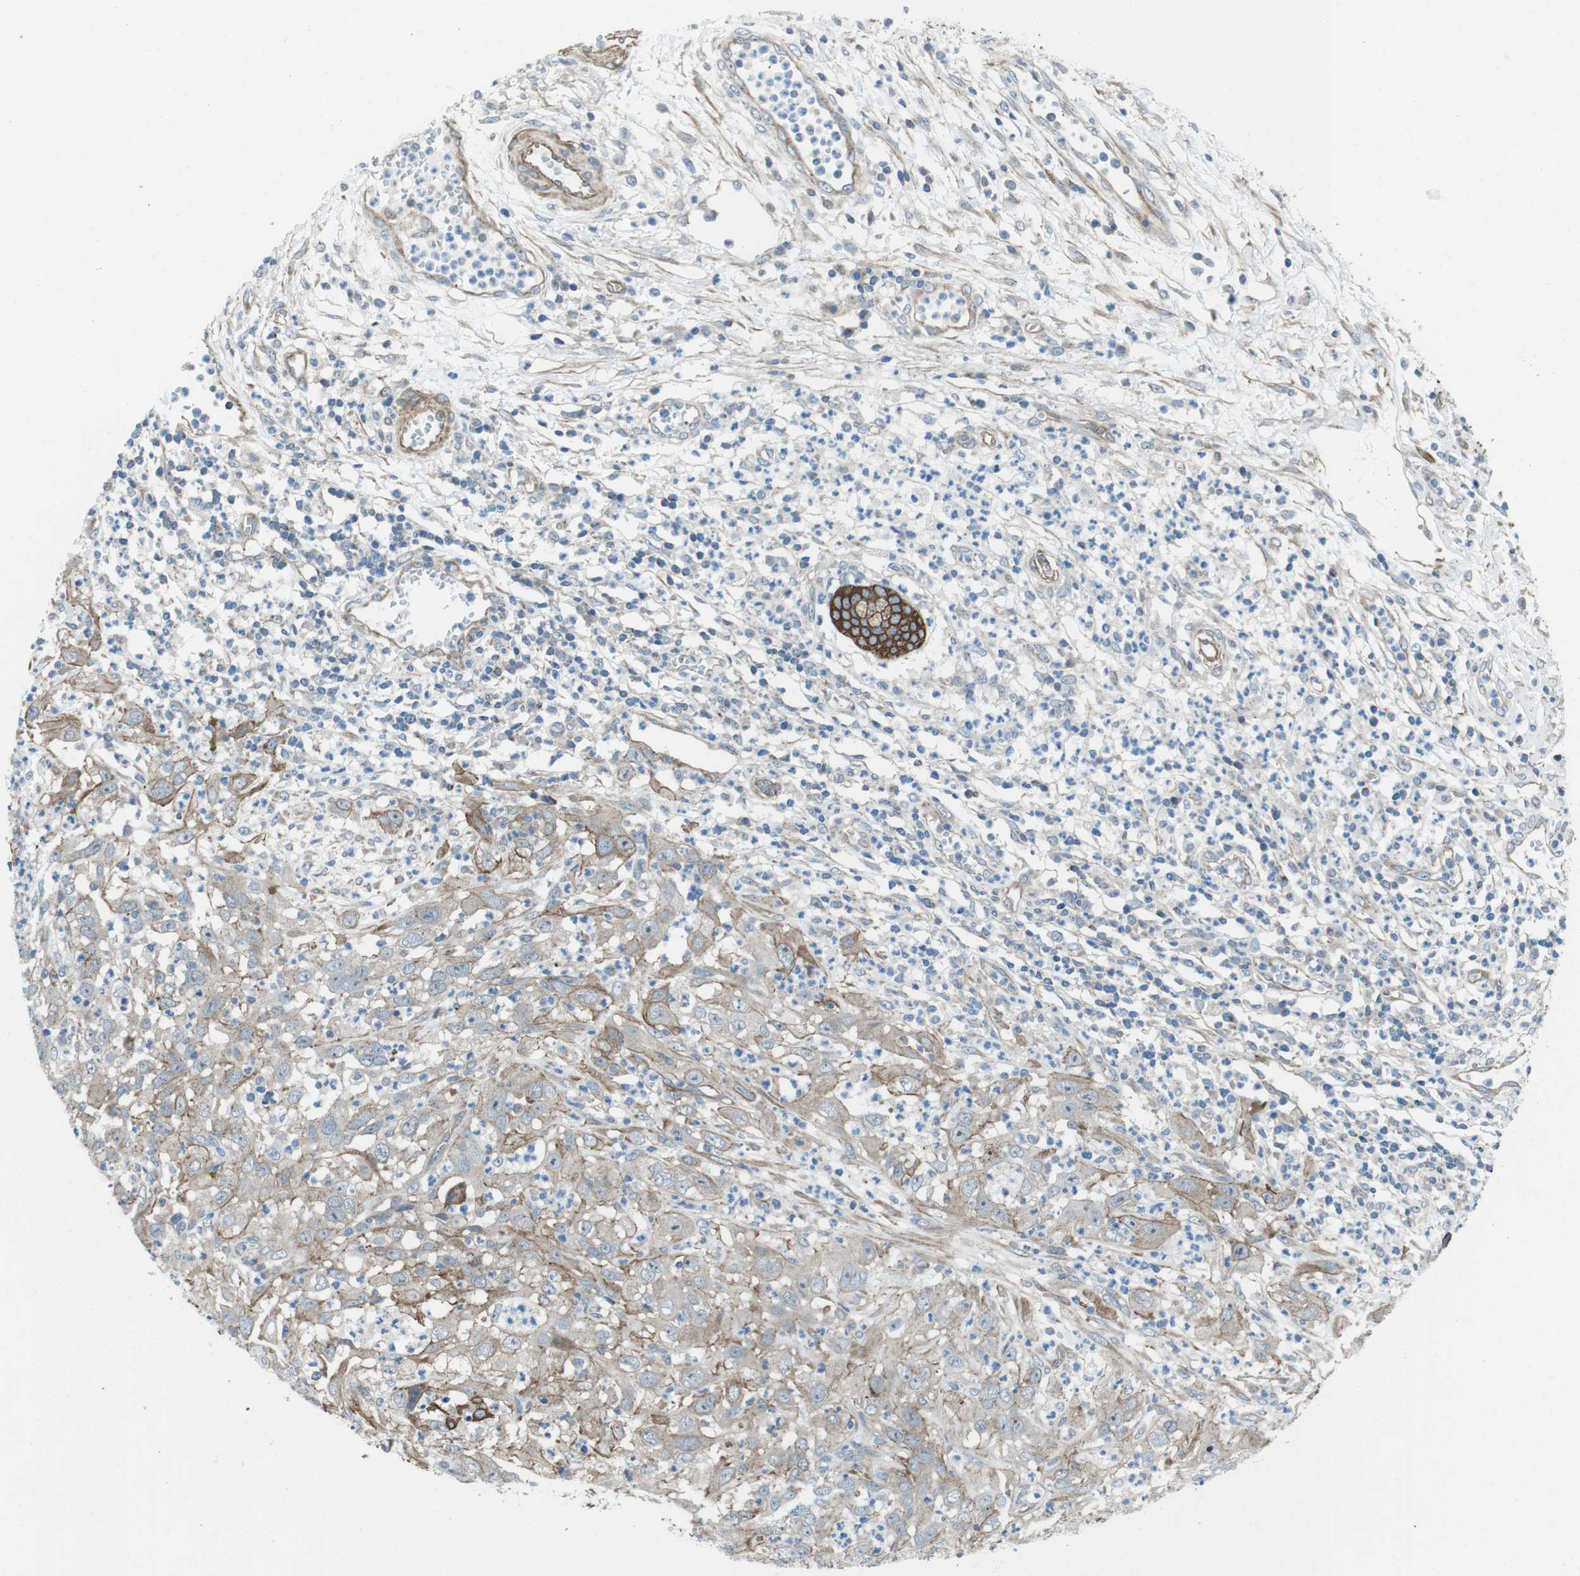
{"staining": {"intensity": "weak", "quantity": ">75%", "location": "cytoplasmic/membranous"}, "tissue": "cervical cancer", "cell_type": "Tumor cells", "image_type": "cancer", "snomed": [{"axis": "morphology", "description": "Squamous cell carcinoma, NOS"}, {"axis": "topography", "description": "Cervix"}], "caption": "Cervical cancer stained with DAB (3,3'-diaminobenzidine) immunohistochemistry (IHC) exhibits low levels of weak cytoplasmic/membranous expression in approximately >75% of tumor cells.", "gene": "FAM174B", "patient": {"sex": "female", "age": 32}}